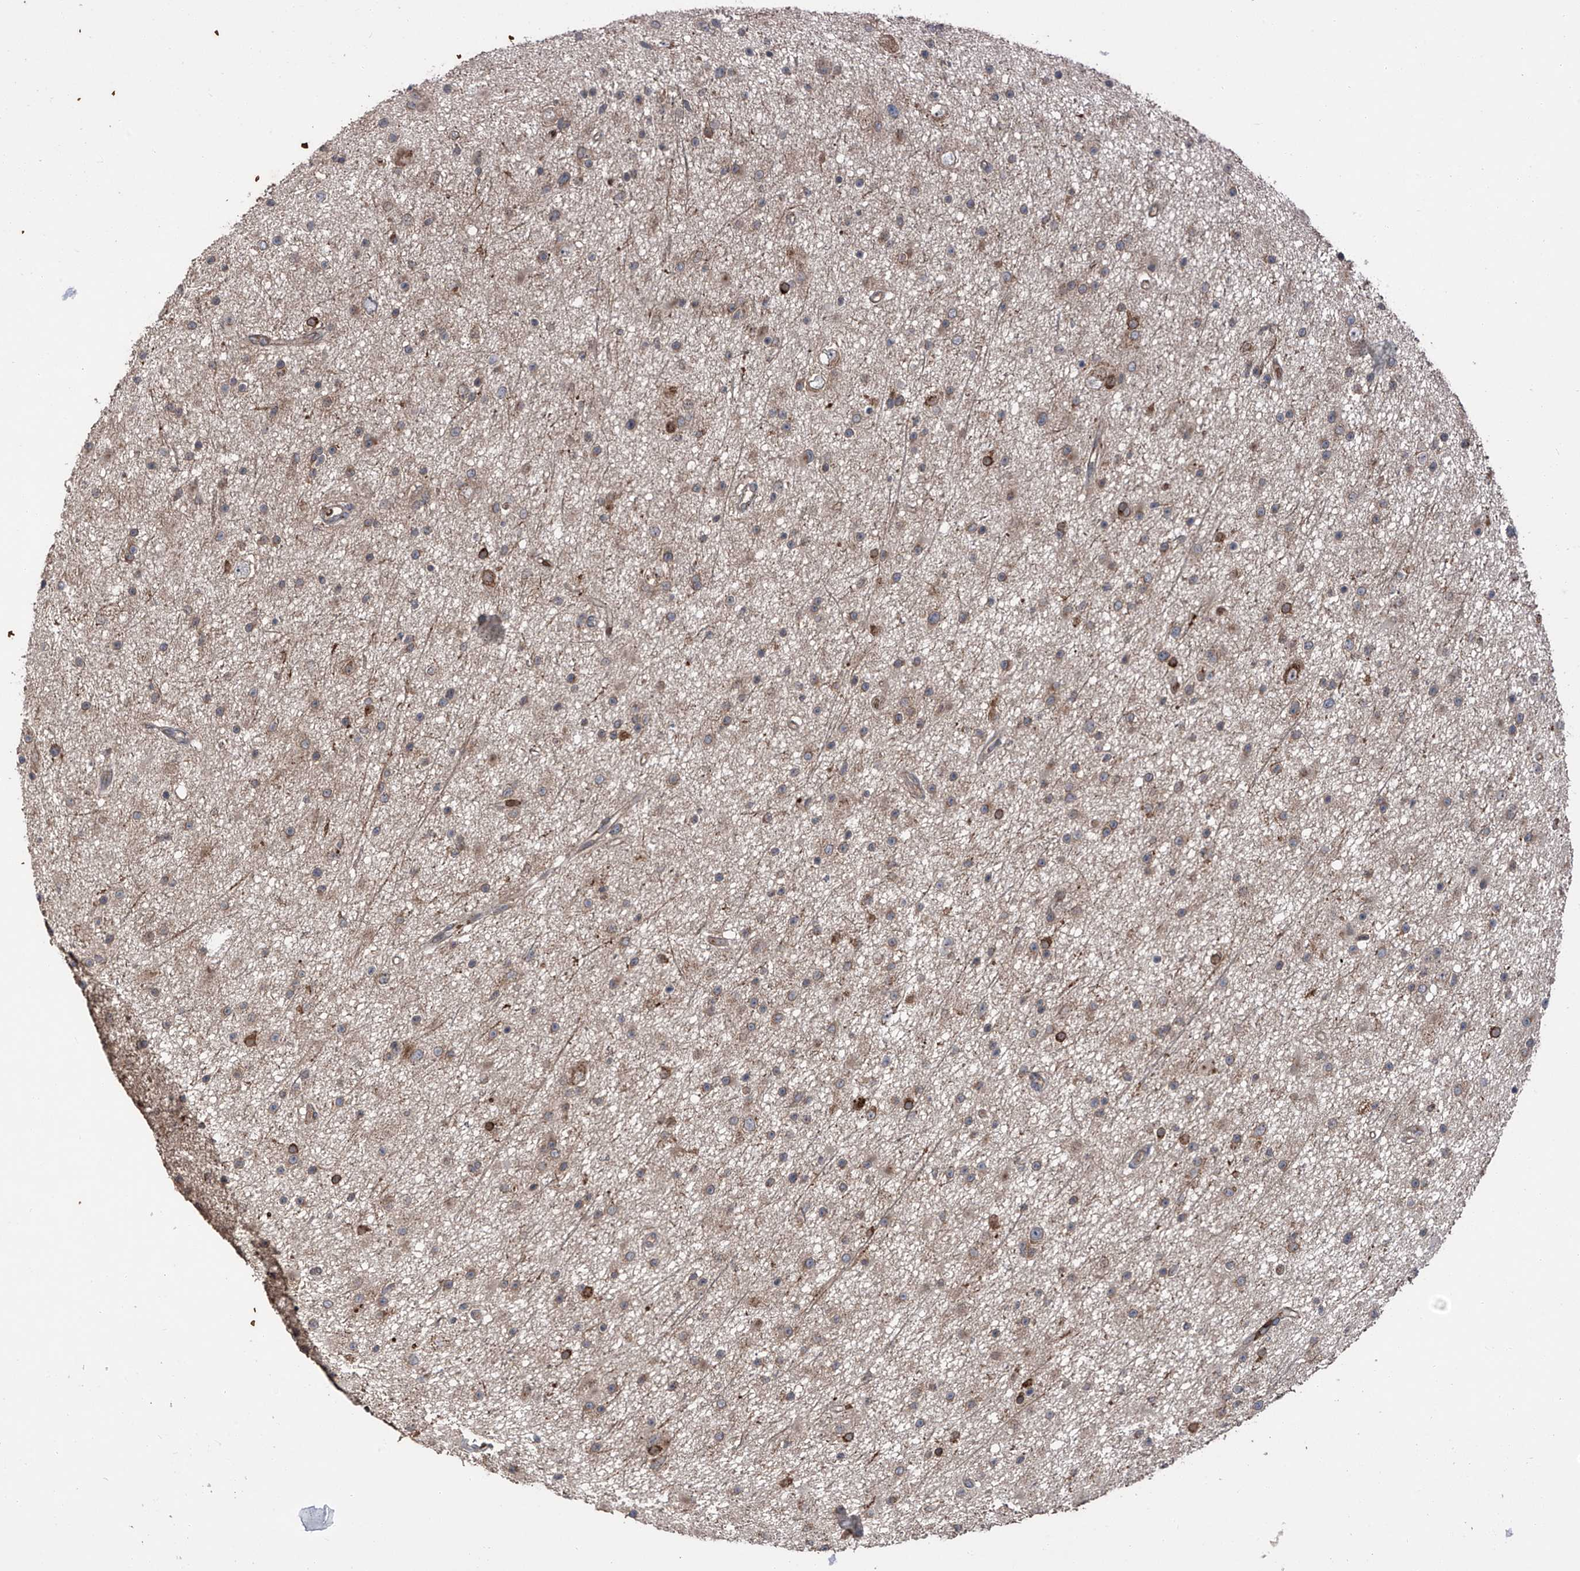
{"staining": {"intensity": "weak", "quantity": "<25%", "location": "cytoplasmic/membranous"}, "tissue": "glioma", "cell_type": "Tumor cells", "image_type": "cancer", "snomed": [{"axis": "morphology", "description": "Glioma, malignant, Low grade"}, {"axis": "topography", "description": "Cerebral cortex"}], "caption": "An IHC photomicrograph of malignant glioma (low-grade) is shown. There is no staining in tumor cells of malignant glioma (low-grade).", "gene": "ZDHHC9", "patient": {"sex": "female", "age": 39}}